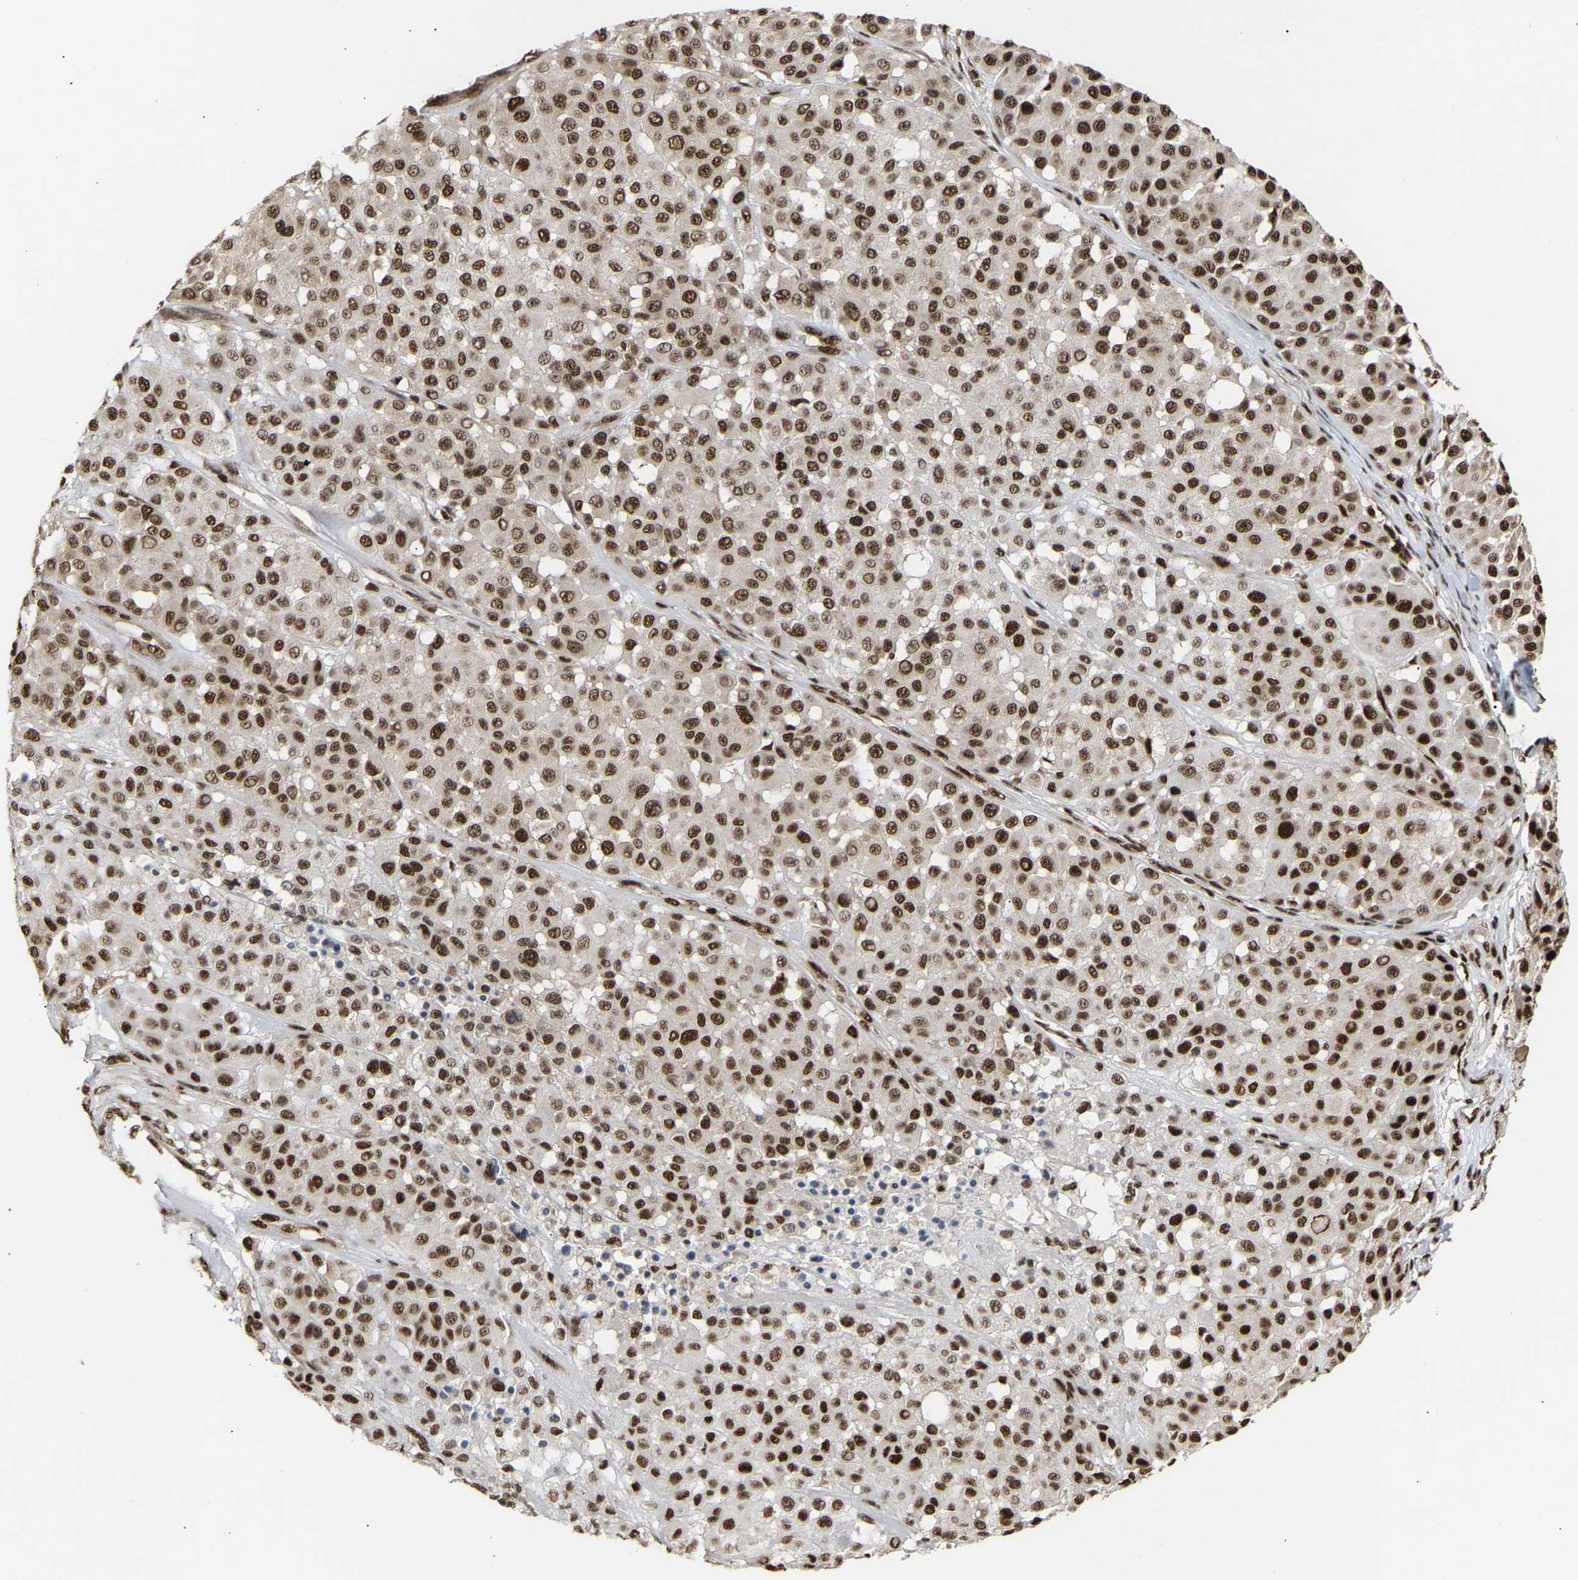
{"staining": {"intensity": "strong", "quantity": ">75%", "location": "nuclear"}, "tissue": "melanoma", "cell_type": "Tumor cells", "image_type": "cancer", "snomed": [{"axis": "morphology", "description": "Malignant melanoma, Metastatic site"}, {"axis": "topography", "description": "Soft tissue"}], "caption": "An IHC micrograph of tumor tissue is shown. Protein staining in brown labels strong nuclear positivity in melanoma within tumor cells.", "gene": "ALYREF", "patient": {"sex": "male", "age": 41}}